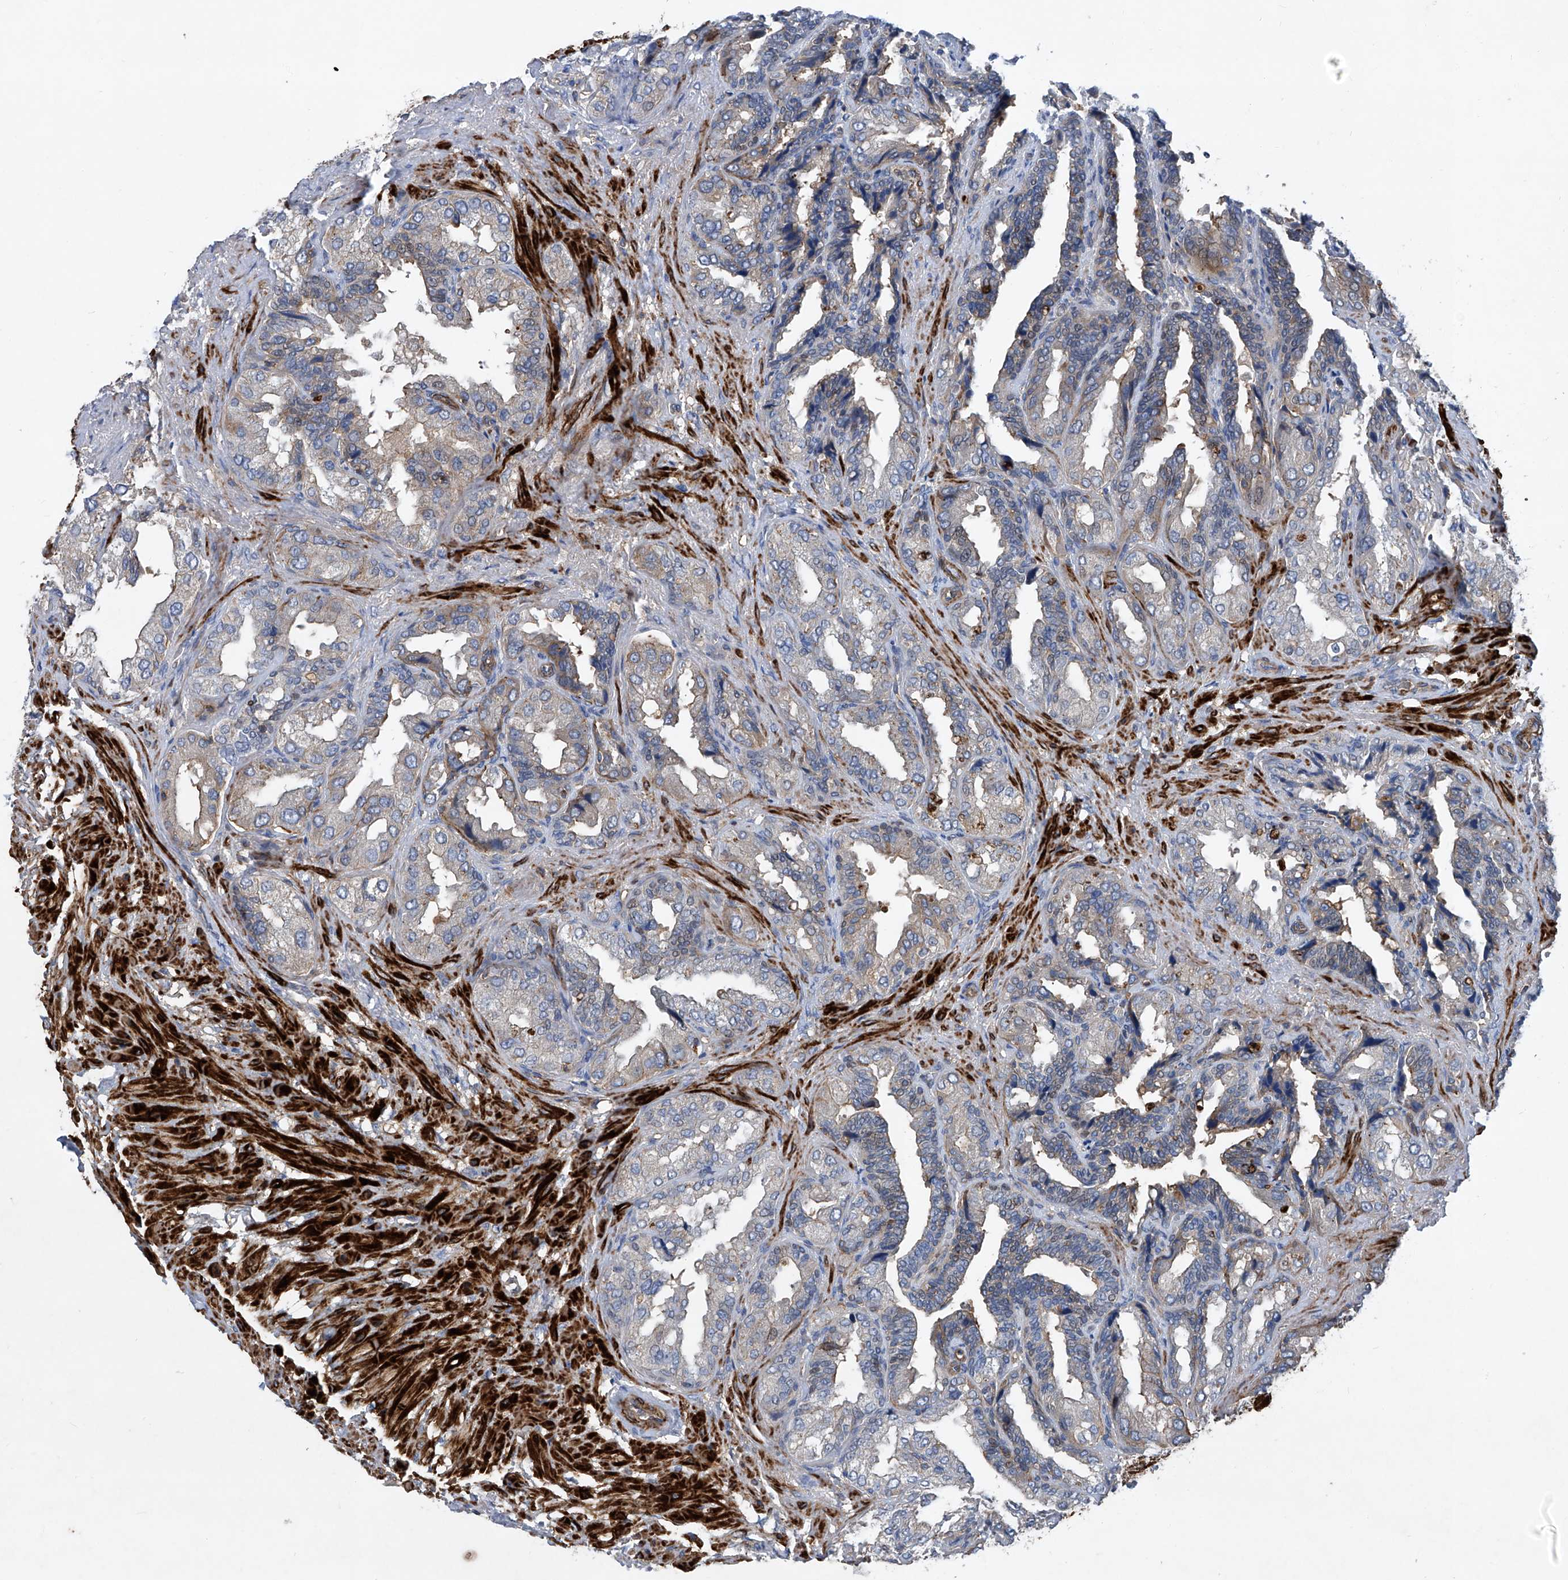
{"staining": {"intensity": "weak", "quantity": "<25%", "location": "cytoplasmic/membranous"}, "tissue": "seminal vesicle", "cell_type": "Glandular cells", "image_type": "normal", "snomed": [{"axis": "morphology", "description": "Normal tissue, NOS"}, {"axis": "topography", "description": "Seminal veicle"}, {"axis": "topography", "description": "Peripheral nerve tissue"}], "caption": "Immunohistochemistry micrograph of benign seminal vesicle: seminal vesicle stained with DAB (3,3'-diaminobenzidine) displays no significant protein expression in glandular cells. The staining is performed using DAB (3,3'-diaminobenzidine) brown chromogen with nuclei counter-stained in using hematoxylin.", "gene": "NT5C3A", "patient": {"sex": "male", "age": 63}}